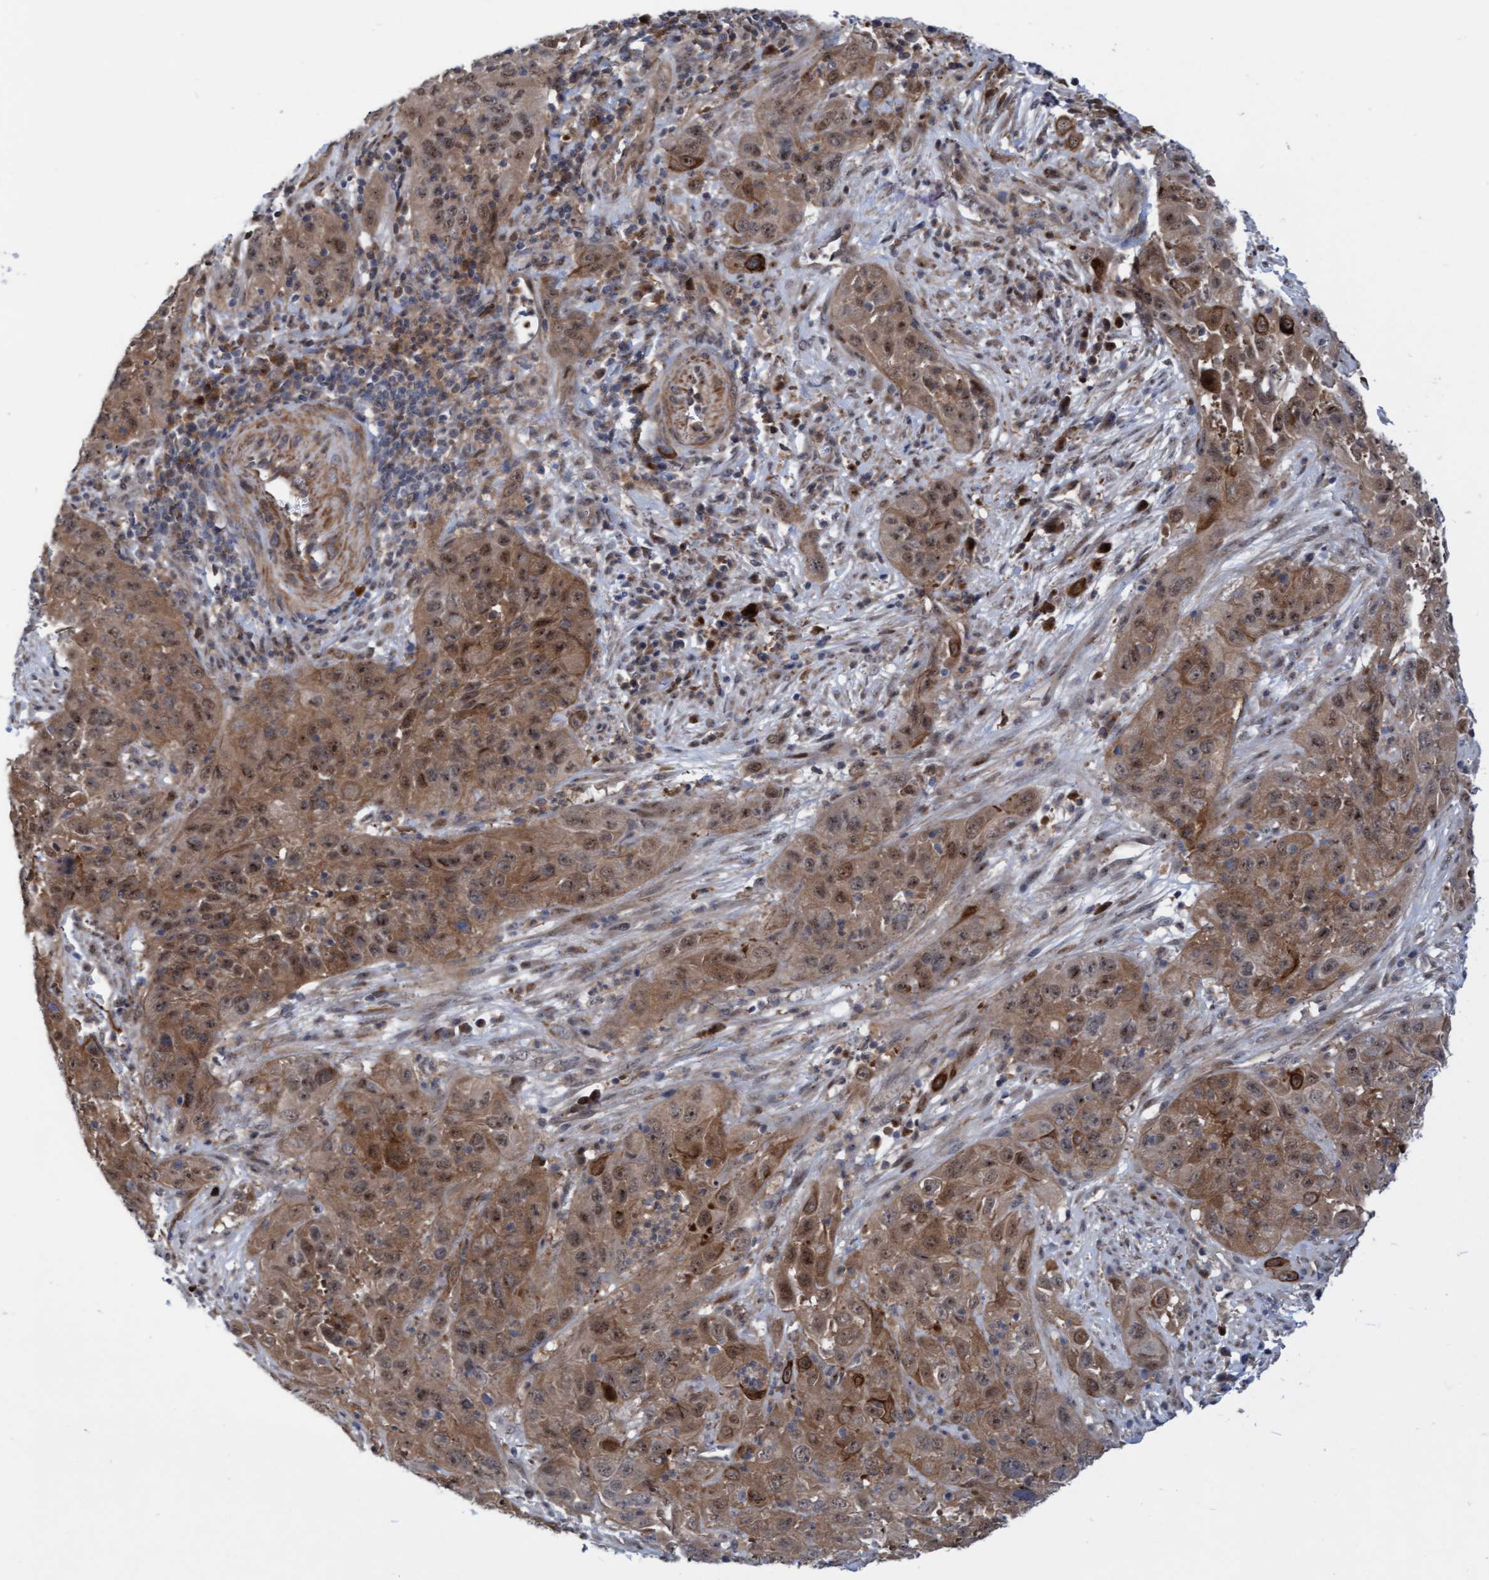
{"staining": {"intensity": "moderate", "quantity": ">75%", "location": "cytoplasmic/membranous,nuclear"}, "tissue": "cervical cancer", "cell_type": "Tumor cells", "image_type": "cancer", "snomed": [{"axis": "morphology", "description": "Squamous cell carcinoma, NOS"}, {"axis": "topography", "description": "Cervix"}], "caption": "Tumor cells reveal medium levels of moderate cytoplasmic/membranous and nuclear staining in about >75% of cells in human squamous cell carcinoma (cervical).", "gene": "RAP1GAP2", "patient": {"sex": "female", "age": 32}}